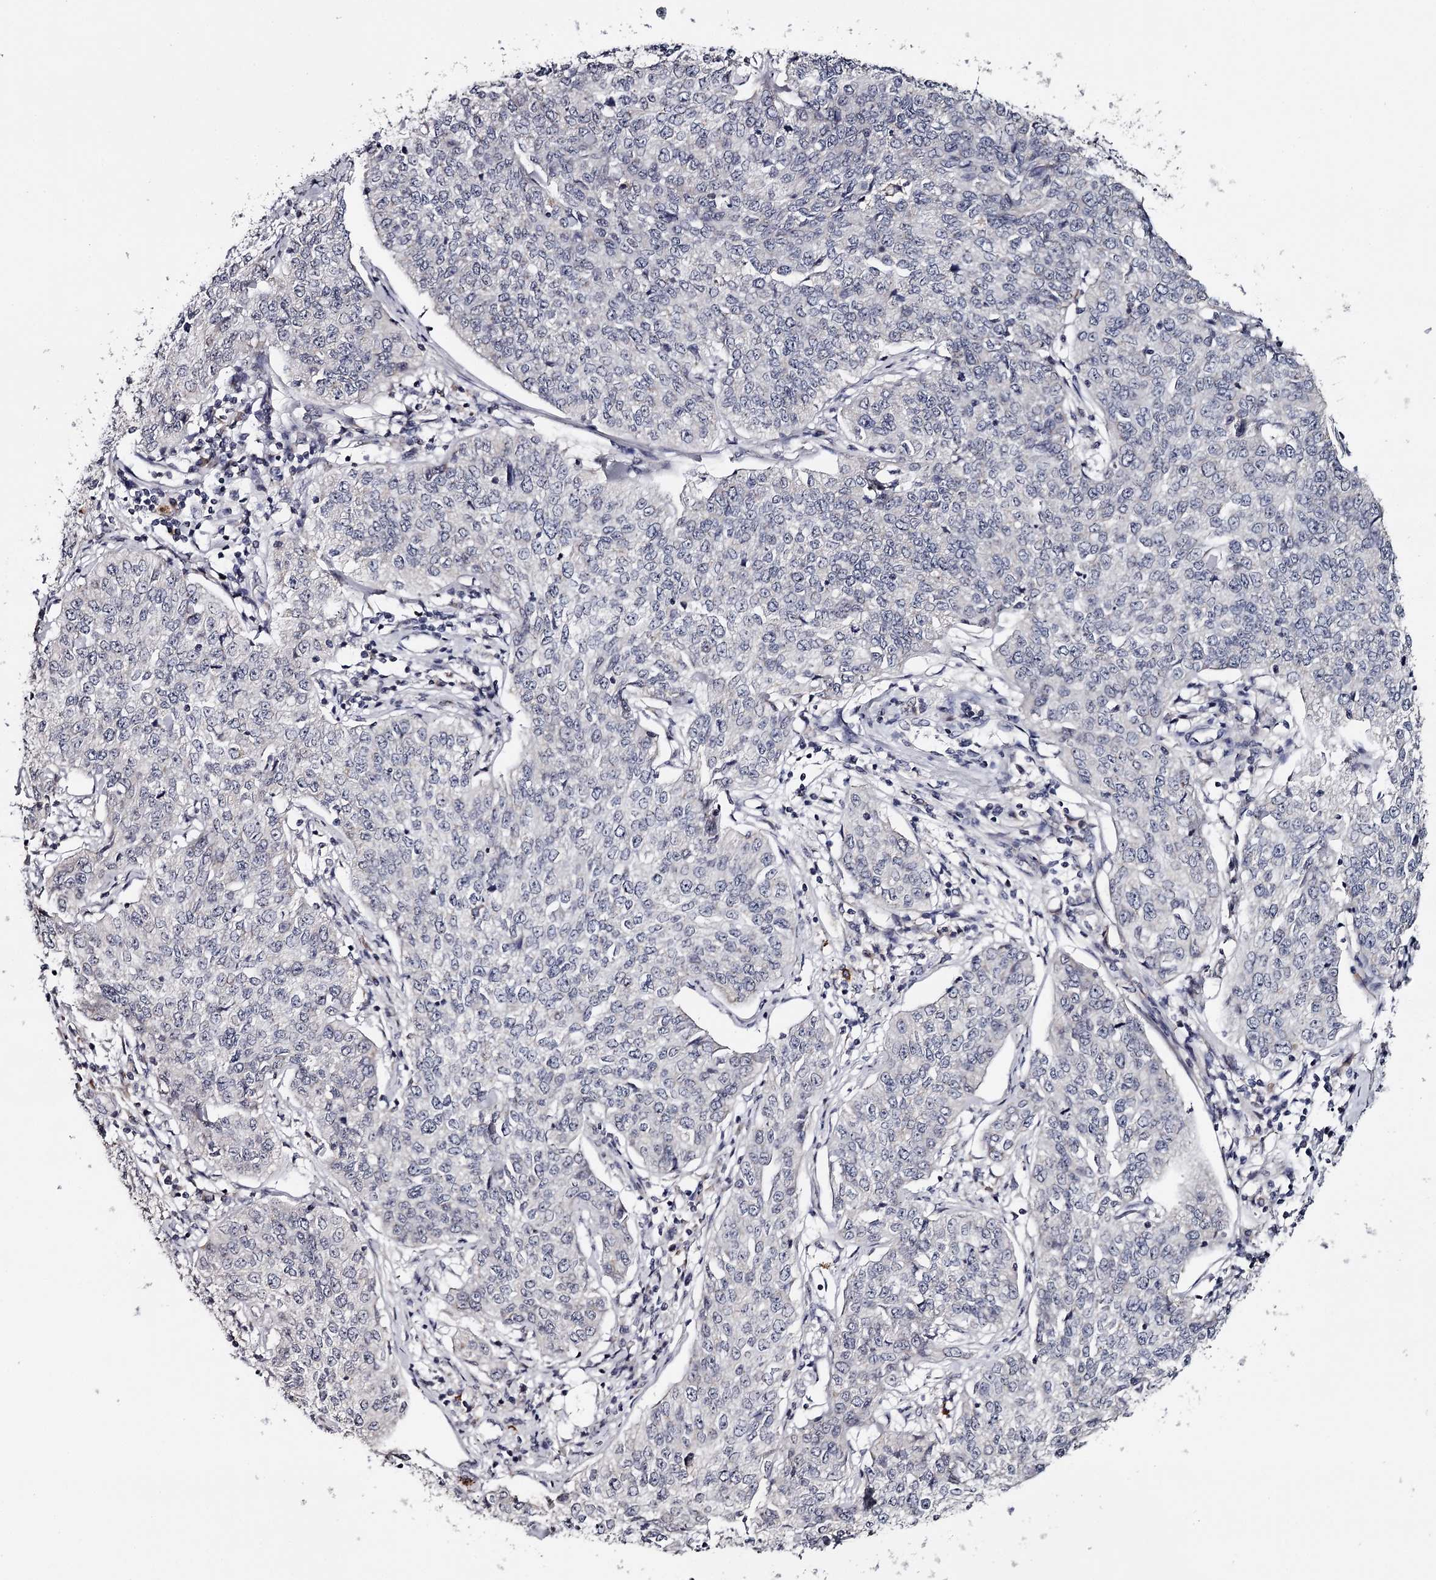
{"staining": {"intensity": "negative", "quantity": "none", "location": "none"}, "tissue": "cervical cancer", "cell_type": "Tumor cells", "image_type": "cancer", "snomed": [{"axis": "morphology", "description": "Squamous cell carcinoma, NOS"}, {"axis": "topography", "description": "Cervix"}], "caption": "Immunohistochemistry (IHC) of human cervical squamous cell carcinoma reveals no staining in tumor cells.", "gene": "GTSF1", "patient": {"sex": "female", "age": 35}}